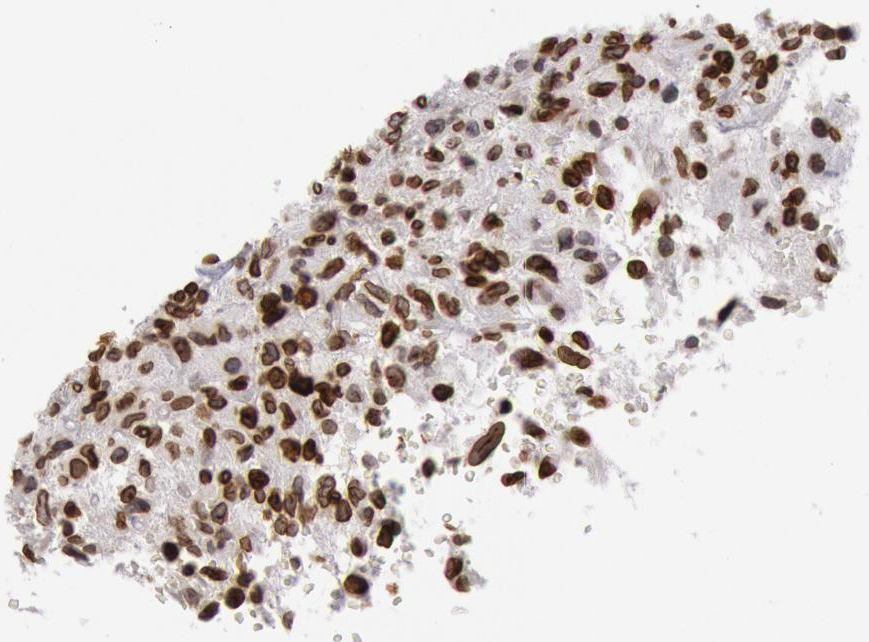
{"staining": {"intensity": "strong", "quantity": ">75%", "location": "cytoplasmic/membranous,nuclear"}, "tissue": "glioma", "cell_type": "Tumor cells", "image_type": "cancer", "snomed": [{"axis": "morphology", "description": "Glioma, malignant, High grade"}, {"axis": "topography", "description": "Brain"}], "caption": "This is a histology image of IHC staining of high-grade glioma (malignant), which shows strong expression in the cytoplasmic/membranous and nuclear of tumor cells.", "gene": "SUN2", "patient": {"sex": "female", "age": 60}}